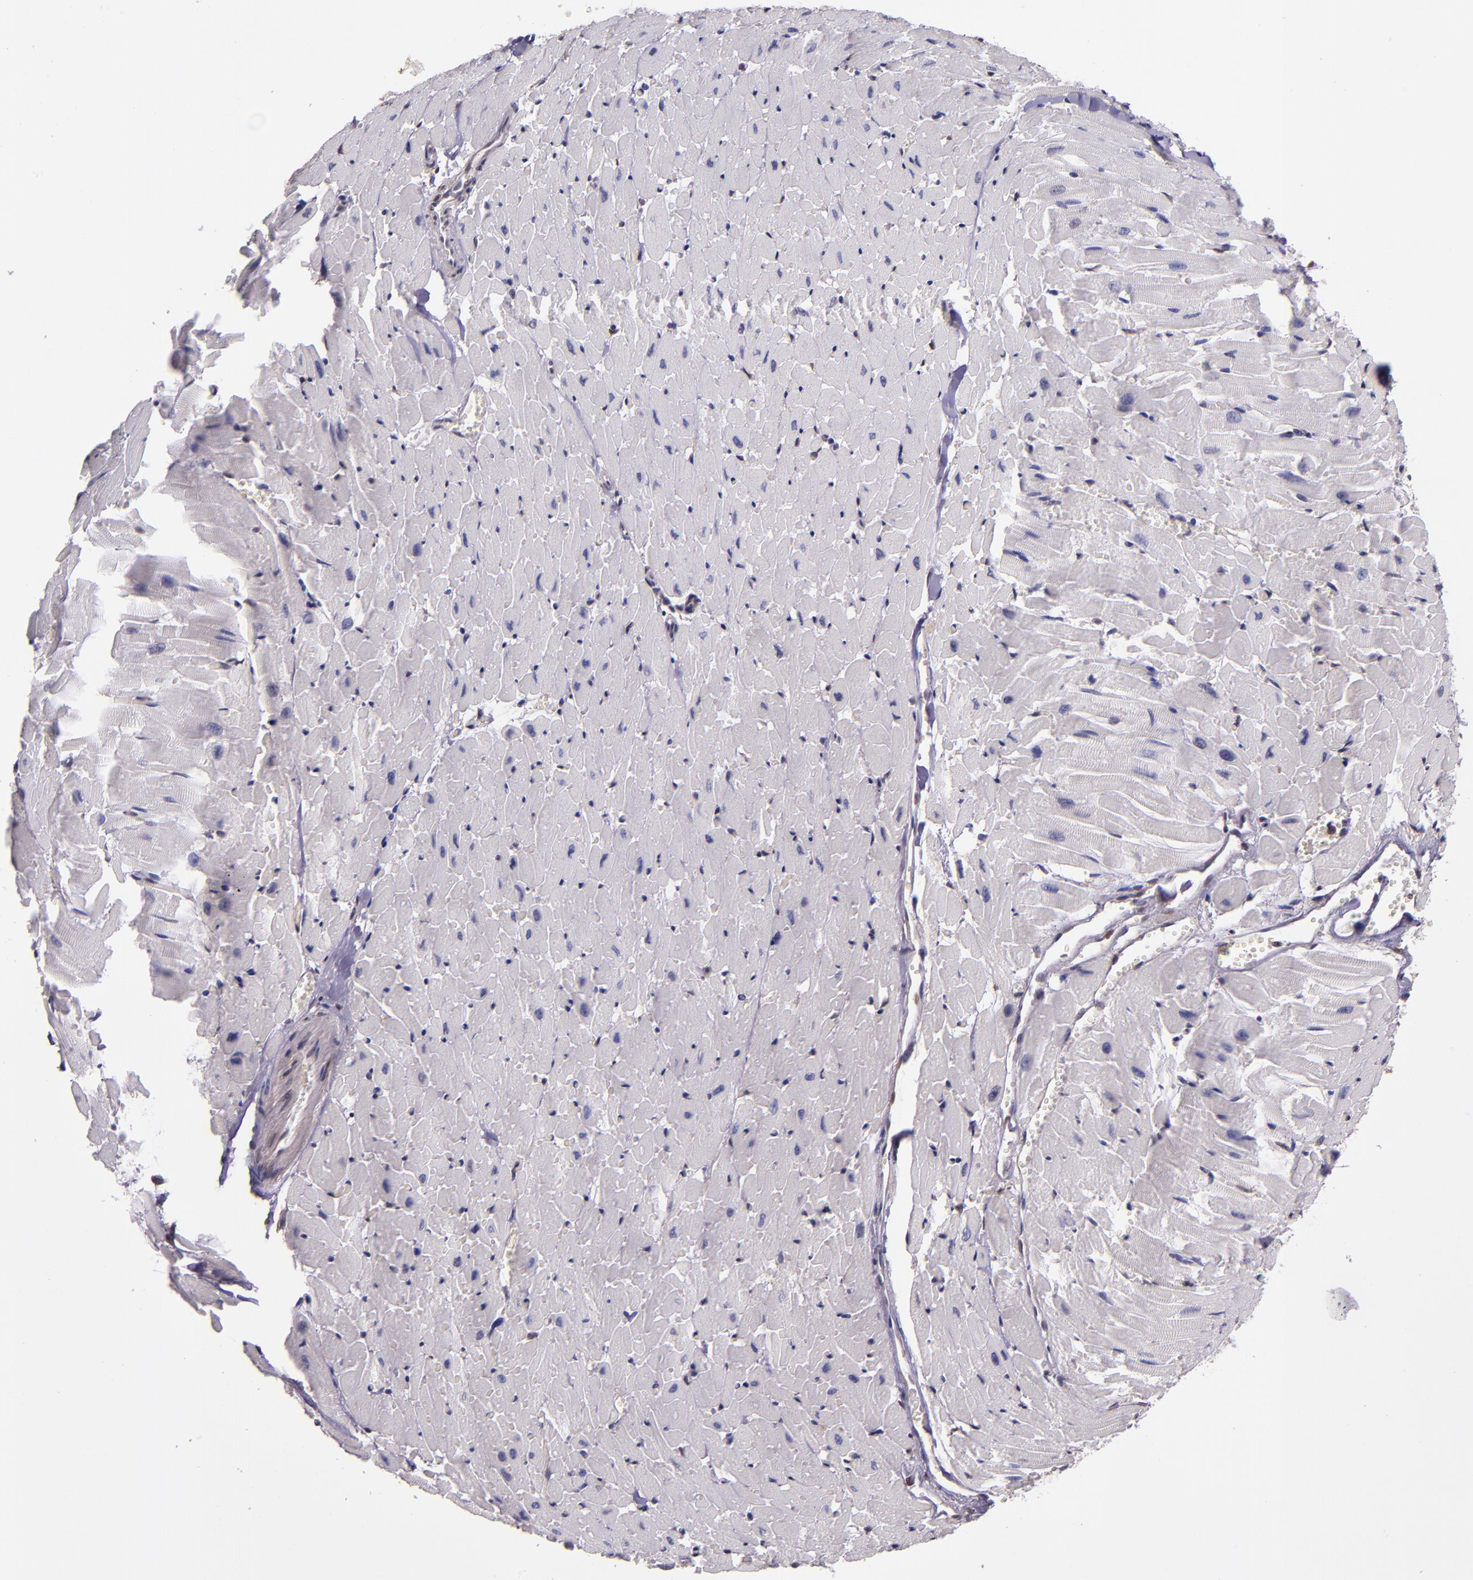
{"staining": {"intensity": "negative", "quantity": "none", "location": "none"}, "tissue": "heart muscle", "cell_type": "Cardiomyocytes", "image_type": "normal", "snomed": [{"axis": "morphology", "description": "Normal tissue, NOS"}, {"axis": "topography", "description": "Heart"}], "caption": "Cardiomyocytes show no significant positivity in normal heart muscle. (Stains: DAB (3,3'-diaminobenzidine) immunohistochemistry with hematoxylin counter stain, Microscopy: brightfield microscopy at high magnification).", "gene": "STAT6", "patient": {"sex": "female", "age": 19}}